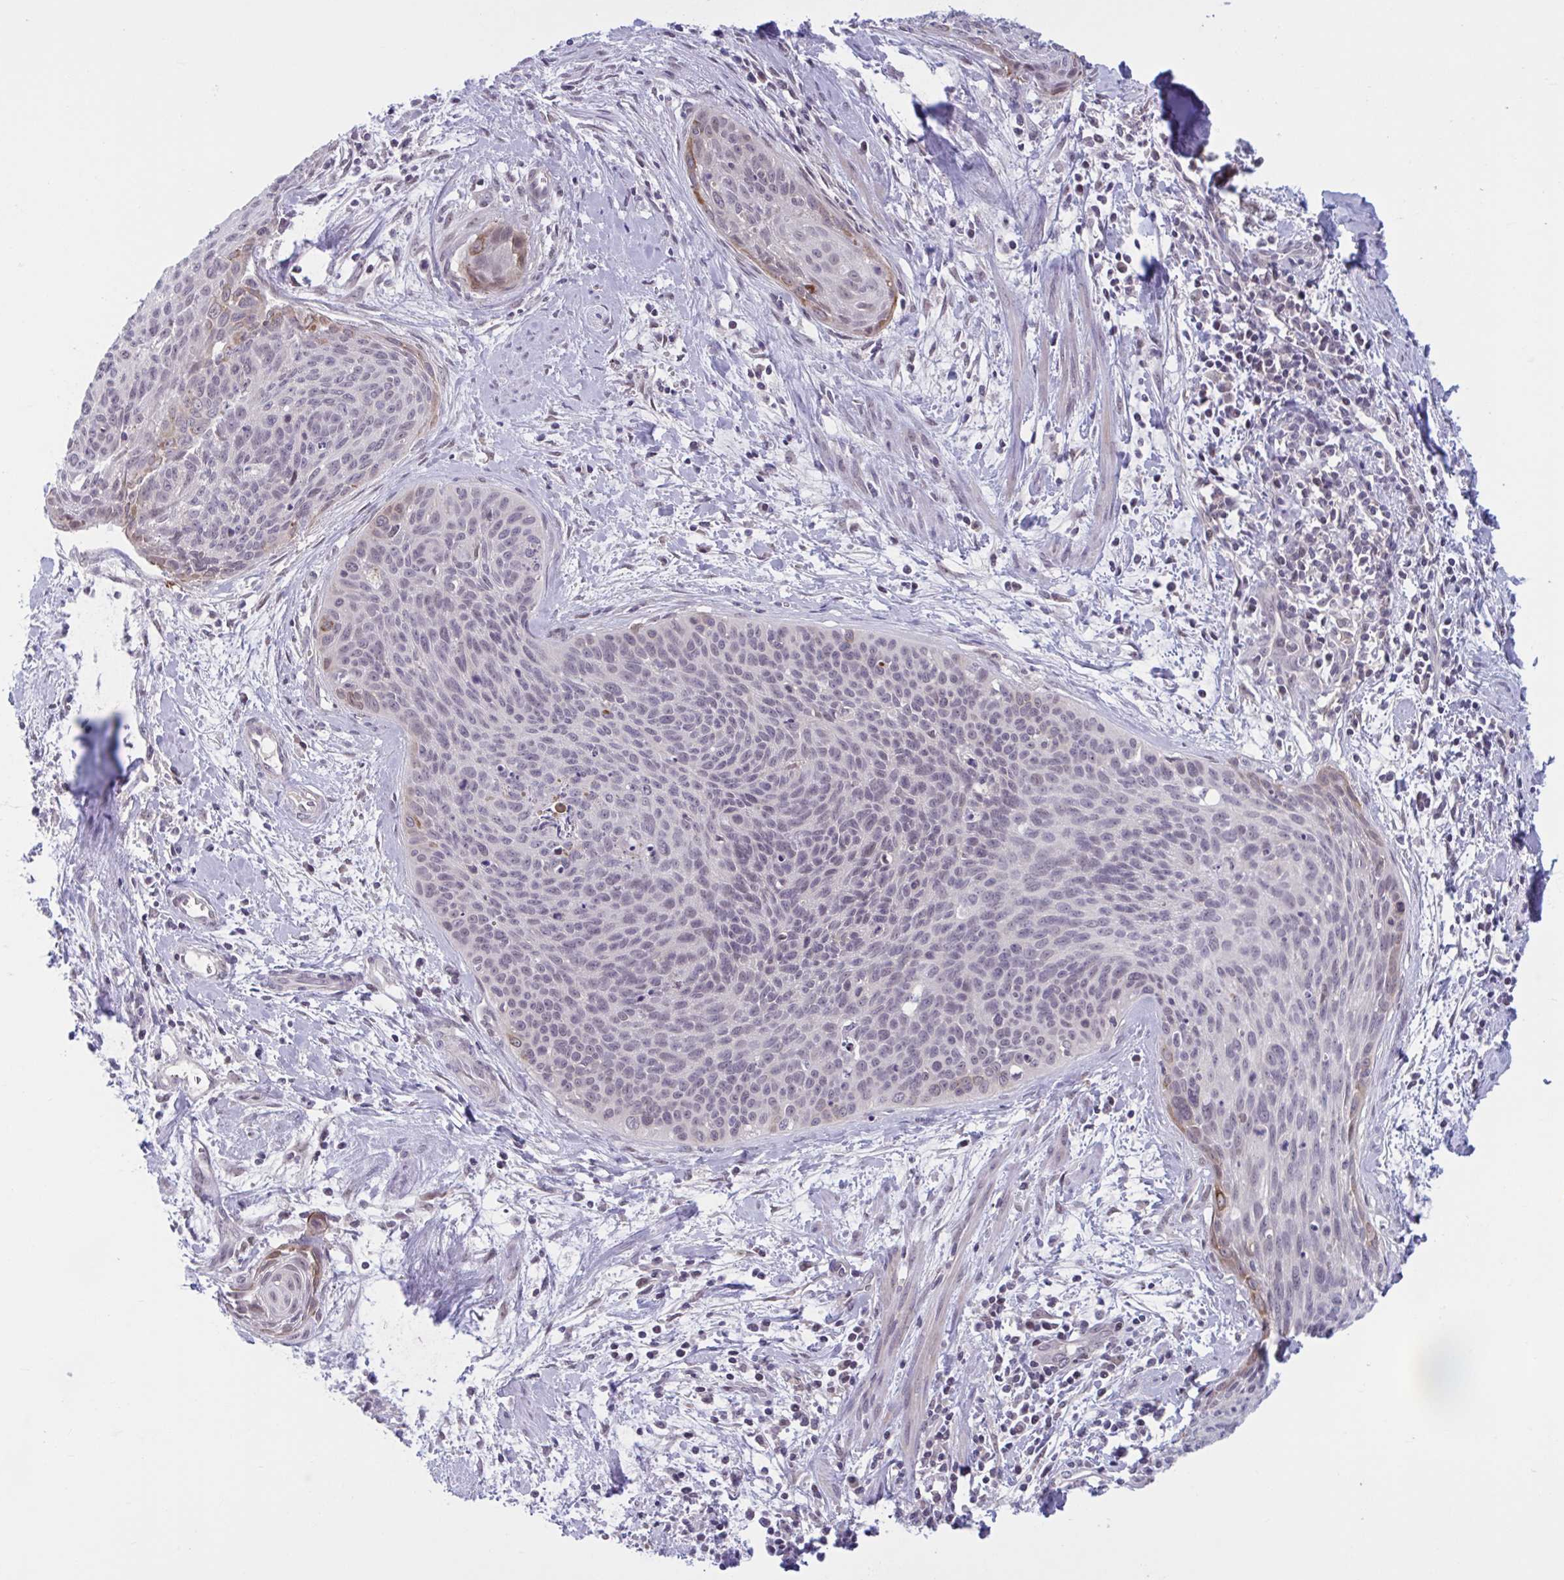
{"staining": {"intensity": "moderate", "quantity": "<25%", "location": "cytoplasmic/membranous"}, "tissue": "cervical cancer", "cell_type": "Tumor cells", "image_type": "cancer", "snomed": [{"axis": "morphology", "description": "Squamous cell carcinoma, NOS"}, {"axis": "topography", "description": "Cervix"}], "caption": "Immunohistochemistry photomicrograph of cervical cancer stained for a protein (brown), which exhibits low levels of moderate cytoplasmic/membranous expression in approximately <25% of tumor cells.", "gene": "TTC7B", "patient": {"sex": "female", "age": 55}}